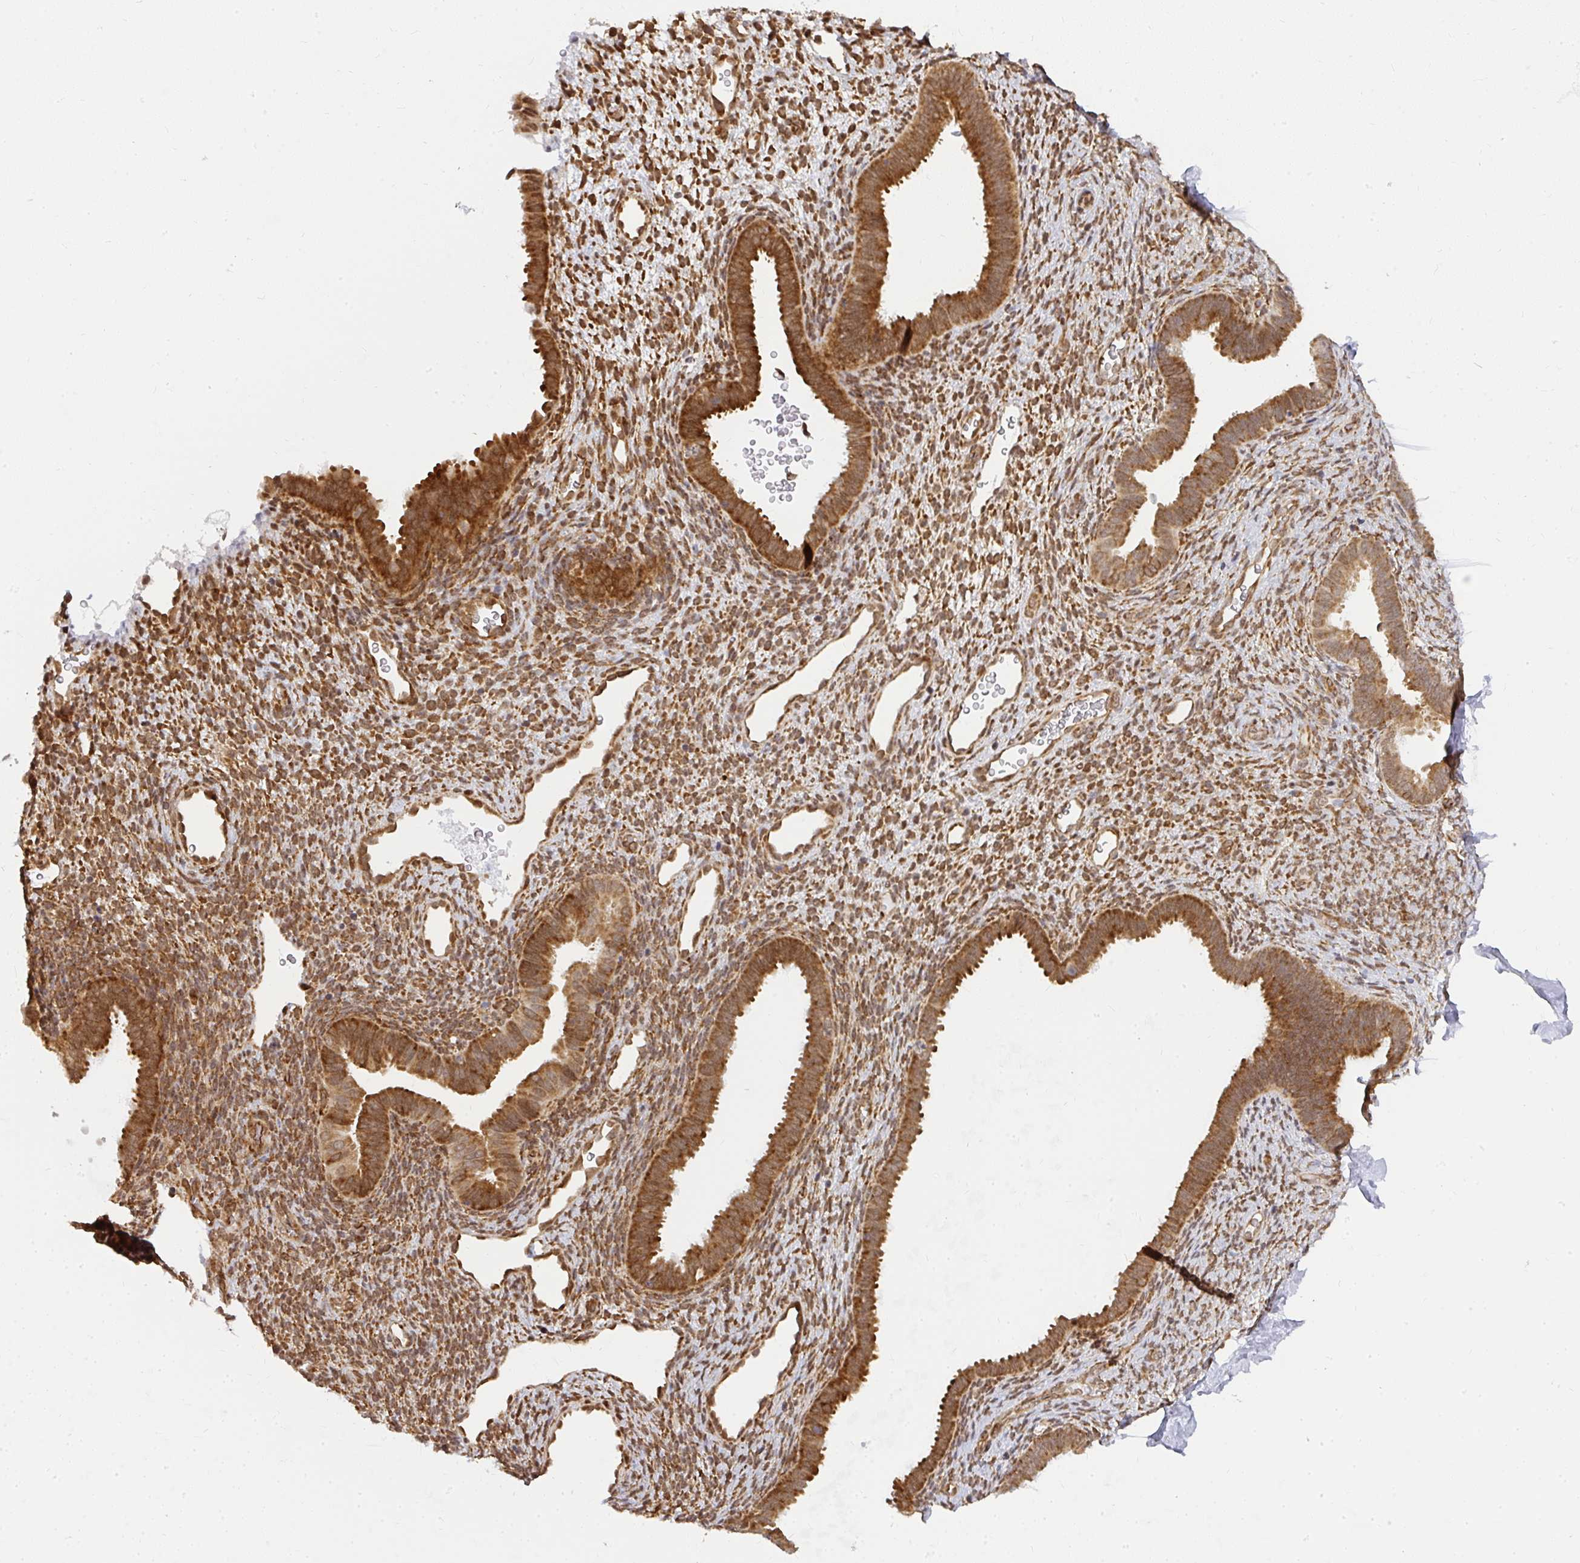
{"staining": {"intensity": "strong", "quantity": ">75%", "location": "cytoplasmic/membranous"}, "tissue": "endometrium", "cell_type": "Cells in endometrial stroma", "image_type": "normal", "snomed": [{"axis": "morphology", "description": "Normal tissue, NOS"}, {"axis": "topography", "description": "Endometrium"}], "caption": "Endometrium stained for a protein exhibits strong cytoplasmic/membranous positivity in cells in endometrial stroma.", "gene": "SYNCRIP", "patient": {"sex": "female", "age": 34}}